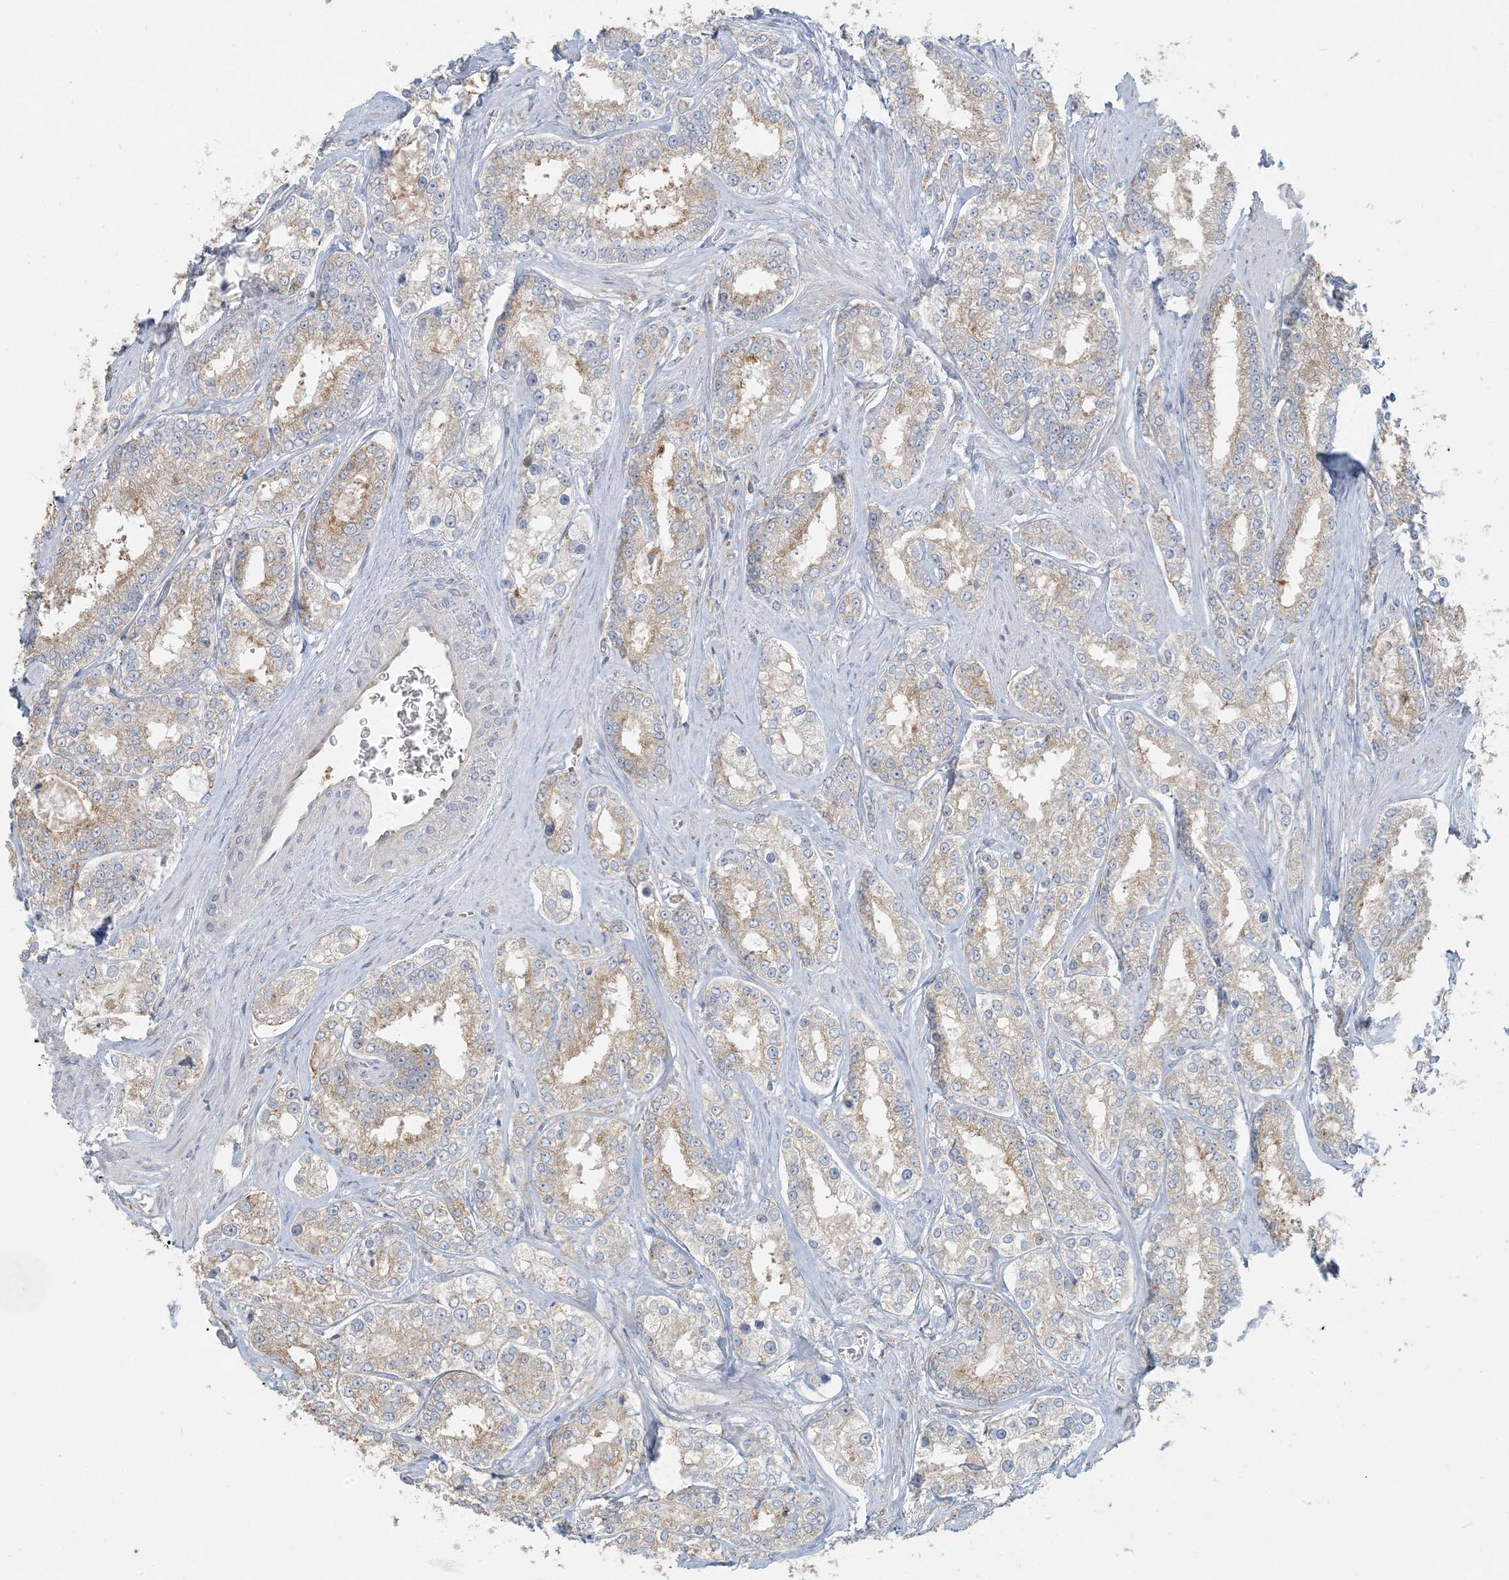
{"staining": {"intensity": "weak", "quantity": ">75%", "location": "cytoplasmic/membranous"}, "tissue": "prostate cancer", "cell_type": "Tumor cells", "image_type": "cancer", "snomed": [{"axis": "morphology", "description": "Normal tissue, NOS"}, {"axis": "morphology", "description": "Adenocarcinoma, High grade"}, {"axis": "topography", "description": "Prostate"}], "caption": "Brown immunohistochemical staining in human prostate adenocarcinoma (high-grade) exhibits weak cytoplasmic/membranous expression in approximately >75% of tumor cells.", "gene": "HACL1", "patient": {"sex": "male", "age": 83}}